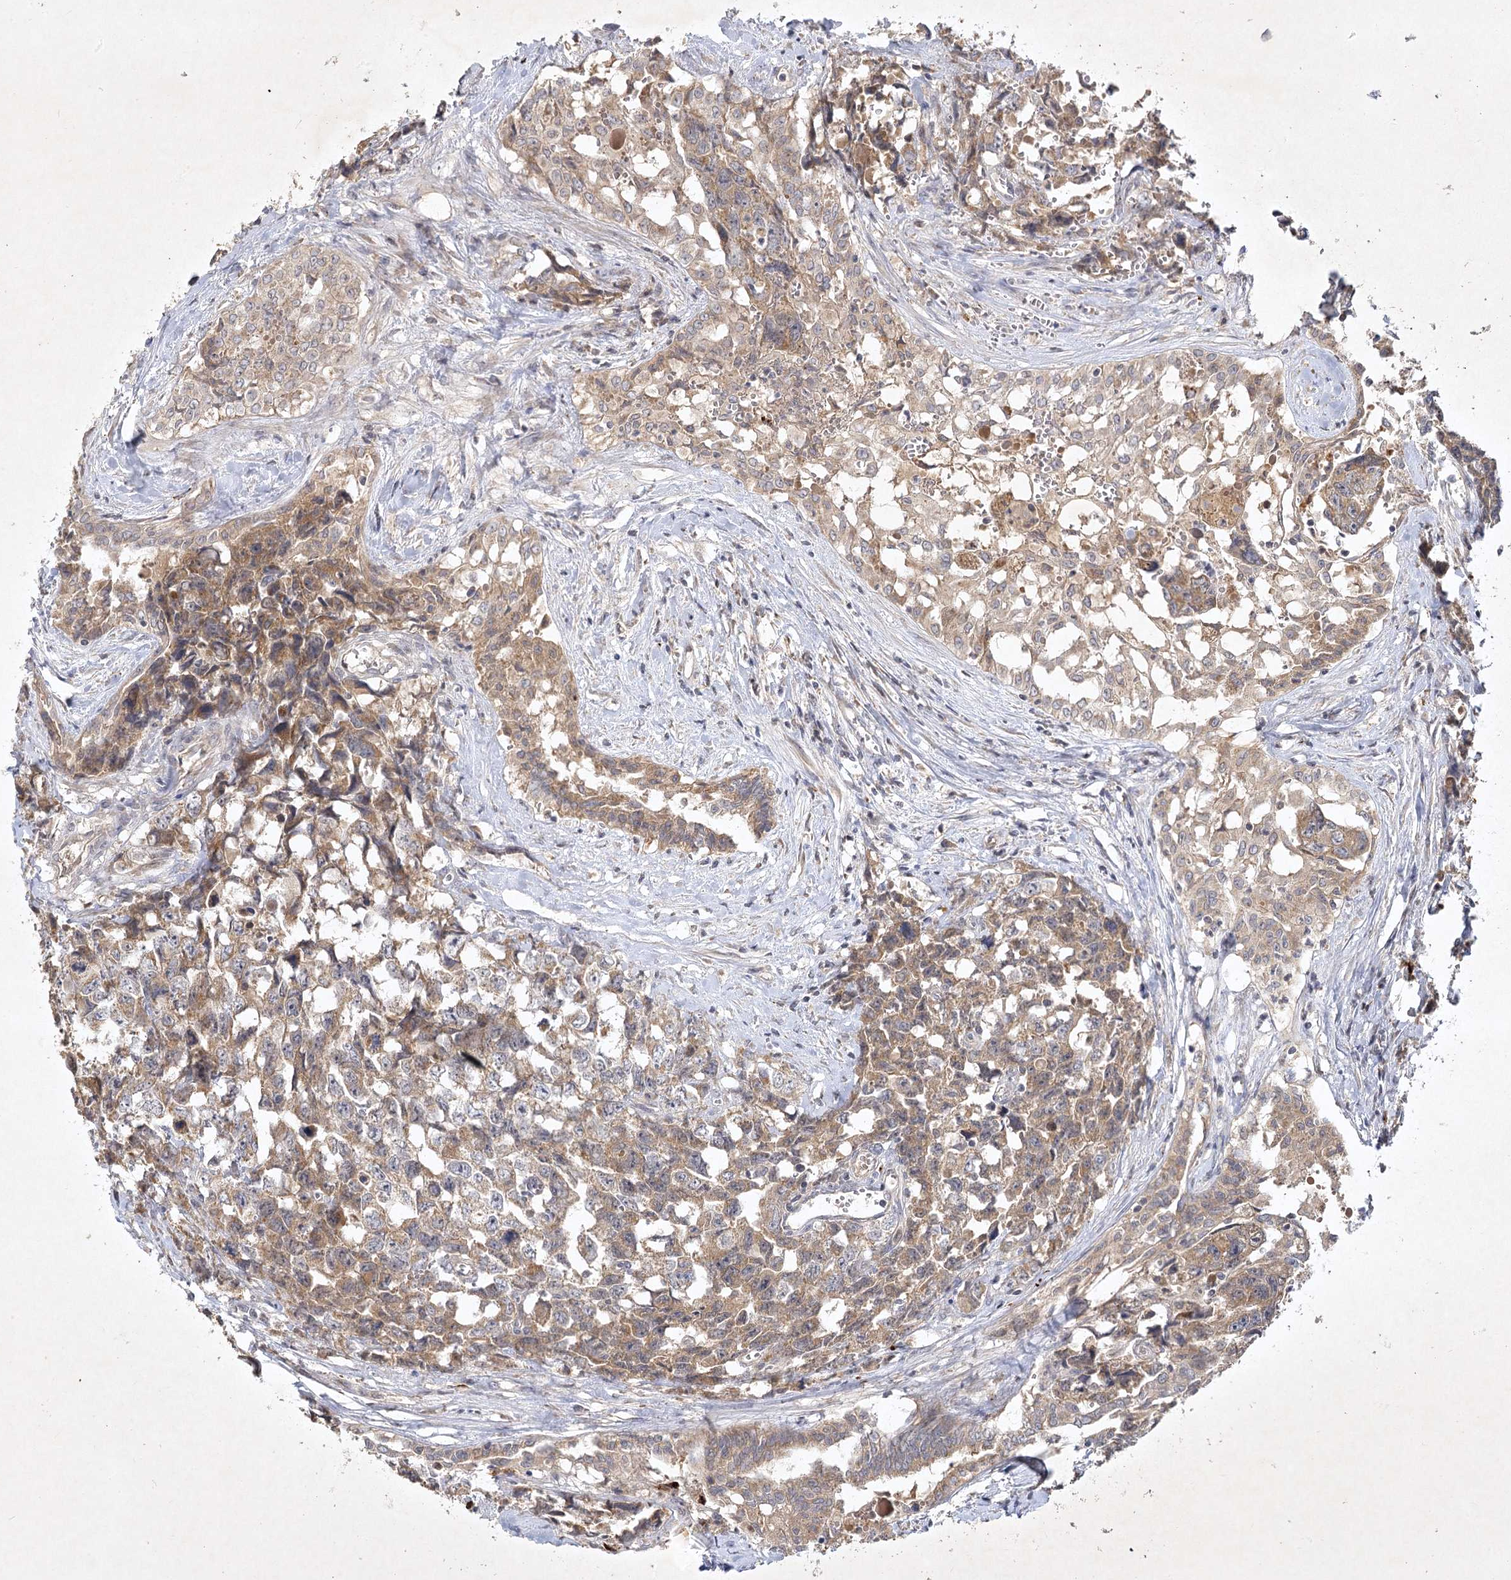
{"staining": {"intensity": "moderate", "quantity": ">75%", "location": "cytoplasmic/membranous"}, "tissue": "testis cancer", "cell_type": "Tumor cells", "image_type": "cancer", "snomed": [{"axis": "morphology", "description": "Carcinoma, Embryonal, NOS"}, {"axis": "topography", "description": "Testis"}], "caption": "The image demonstrates a brown stain indicating the presence of a protein in the cytoplasmic/membranous of tumor cells in testis cancer (embryonal carcinoma).", "gene": "PYROXD2", "patient": {"sex": "male", "age": 31}}